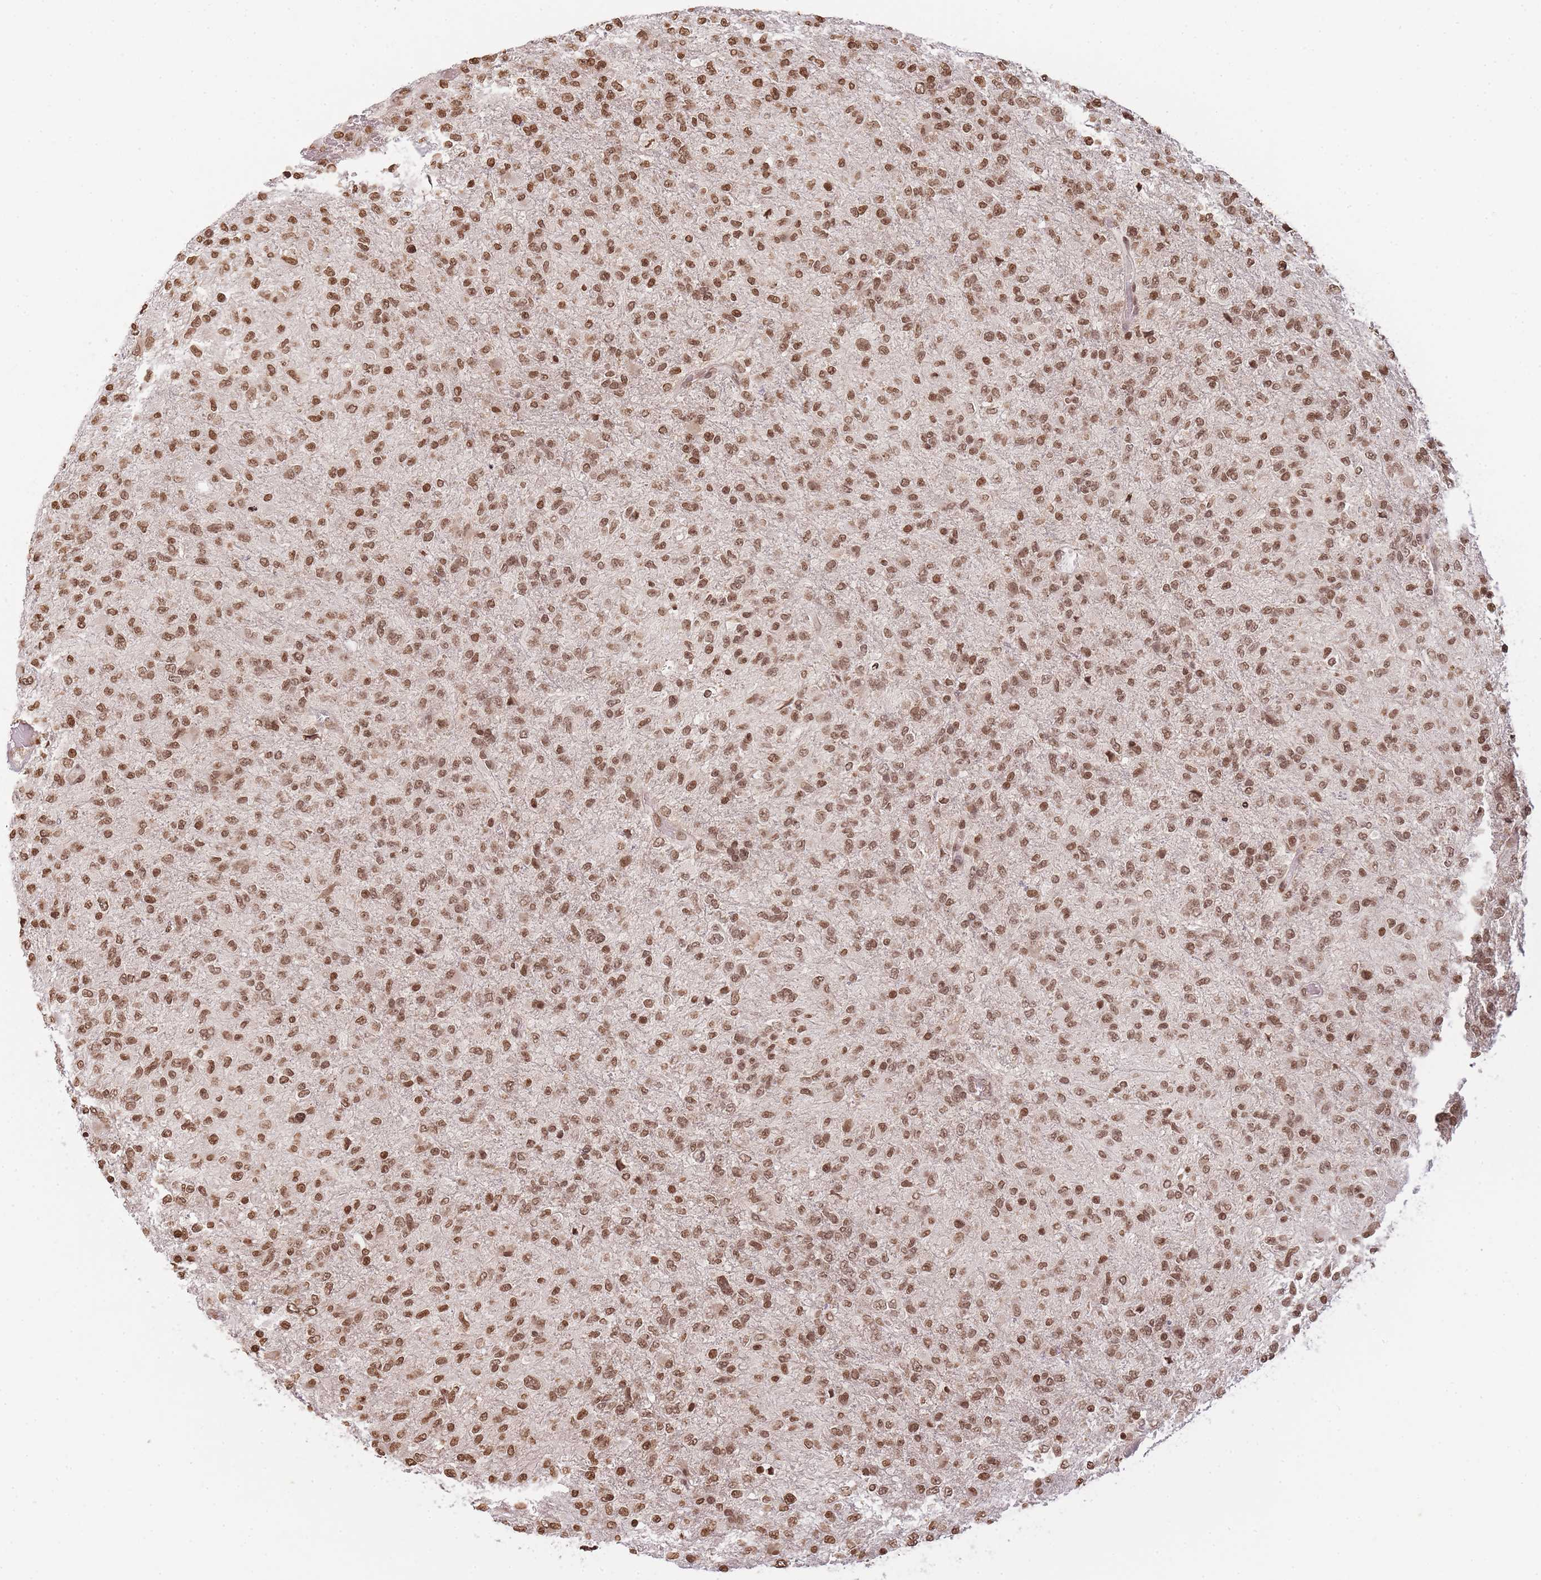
{"staining": {"intensity": "moderate", "quantity": ">75%", "location": "nuclear"}, "tissue": "glioma", "cell_type": "Tumor cells", "image_type": "cancer", "snomed": [{"axis": "morphology", "description": "Glioma, malignant, High grade"}, {"axis": "topography", "description": "Brain"}], "caption": "Malignant glioma (high-grade) stained with immunohistochemistry exhibits moderate nuclear staining in about >75% of tumor cells.", "gene": "WWTR1", "patient": {"sex": "female", "age": 74}}